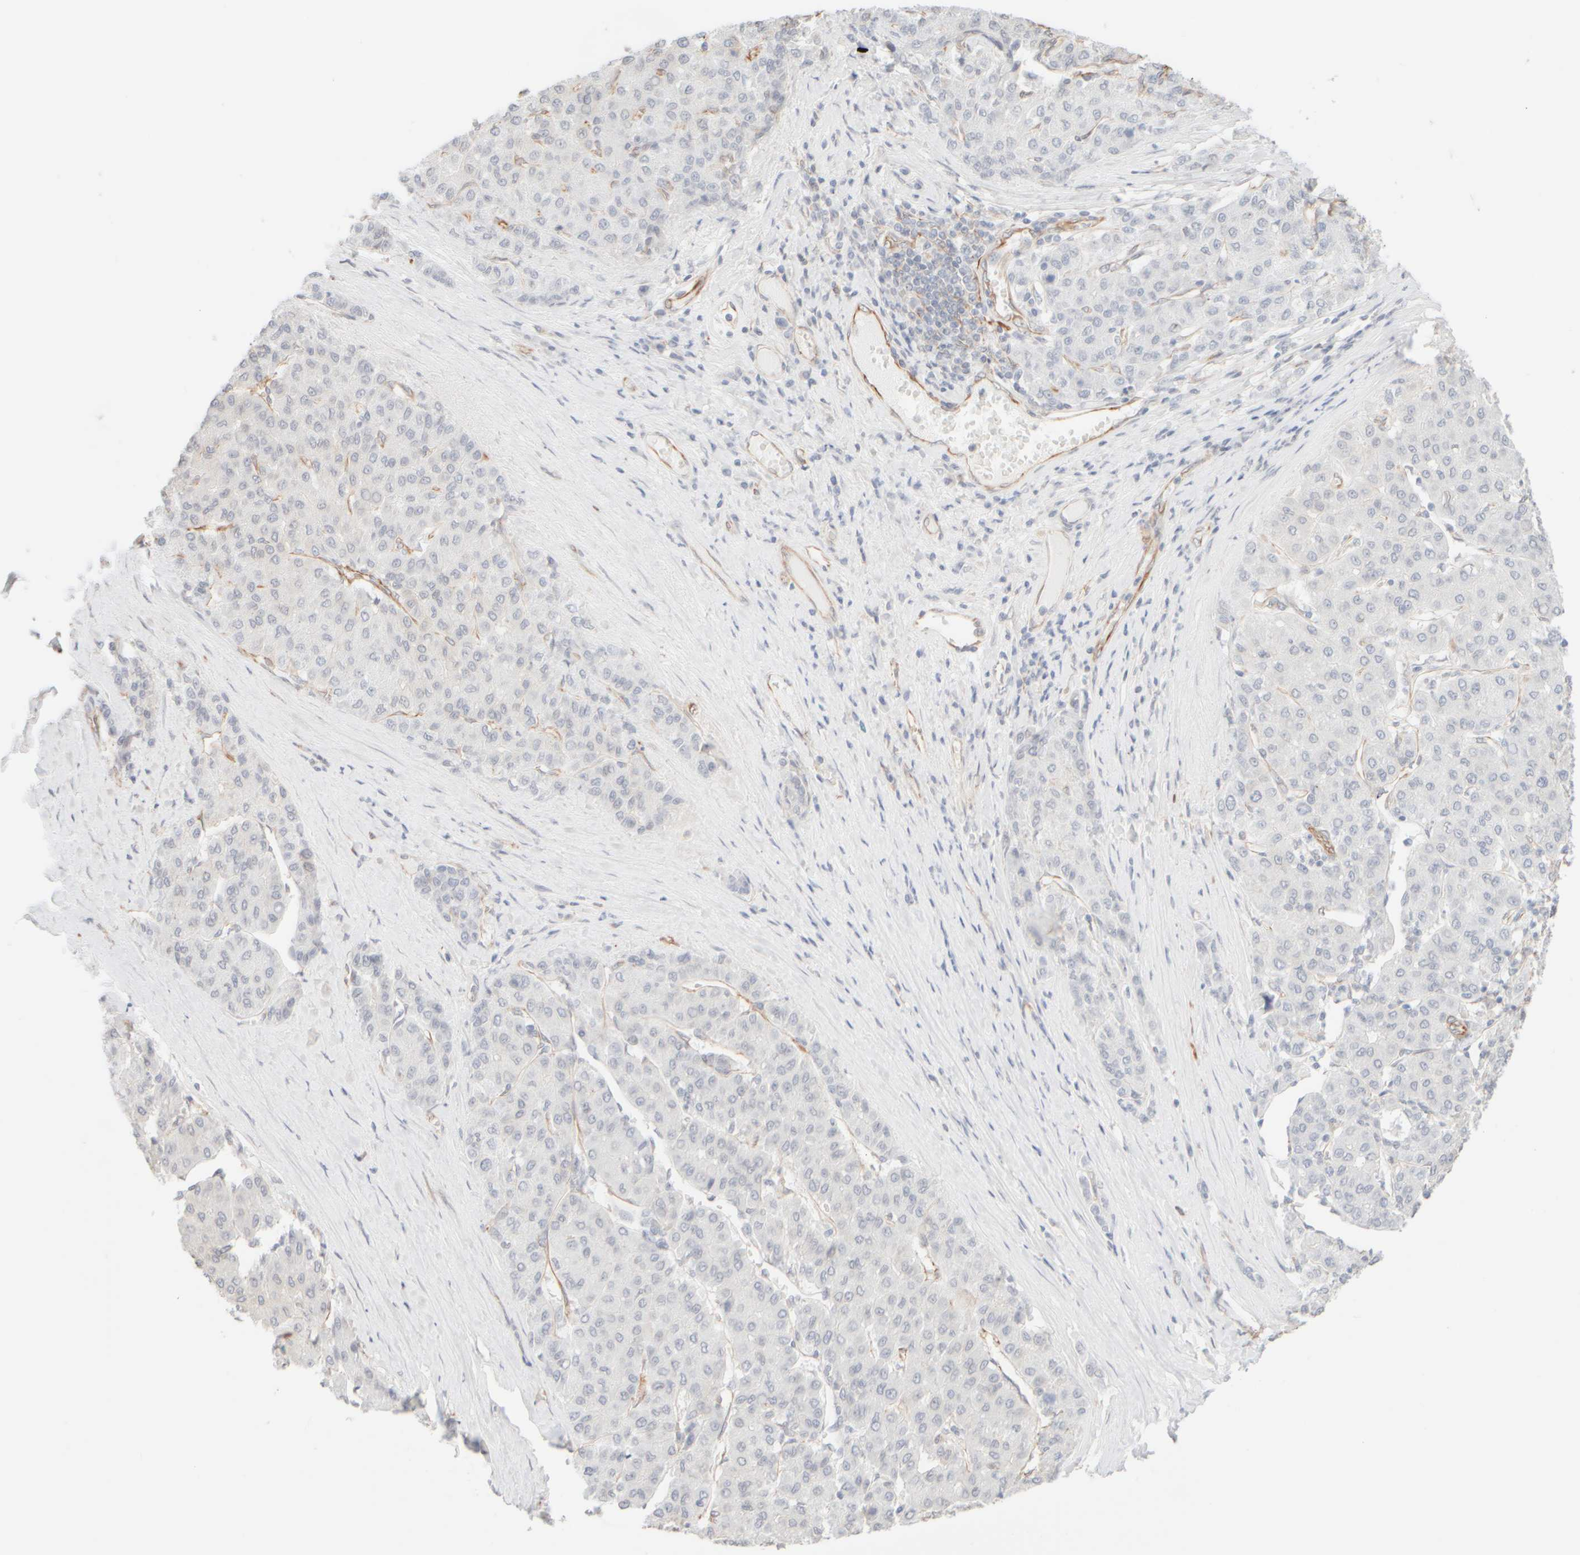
{"staining": {"intensity": "weak", "quantity": "<25%", "location": "cytoplasmic/membranous"}, "tissue": "liver cancer", "cell_type": "Tumor cells", "image_type": "cancer", "snomed": [{"axis": "morphology", "description": "Carcinoma, Hepatocellular, NOS"}, {"axis": "topography", "description": "Liver"}], "caption": "Human liver cancer (hepatocellular carcinoma) stained for a protein using immunohistochemistry reveals no staining in tumor cells.", "gene": "KRT15", "patient": {"sex": "male", "age": 65}}